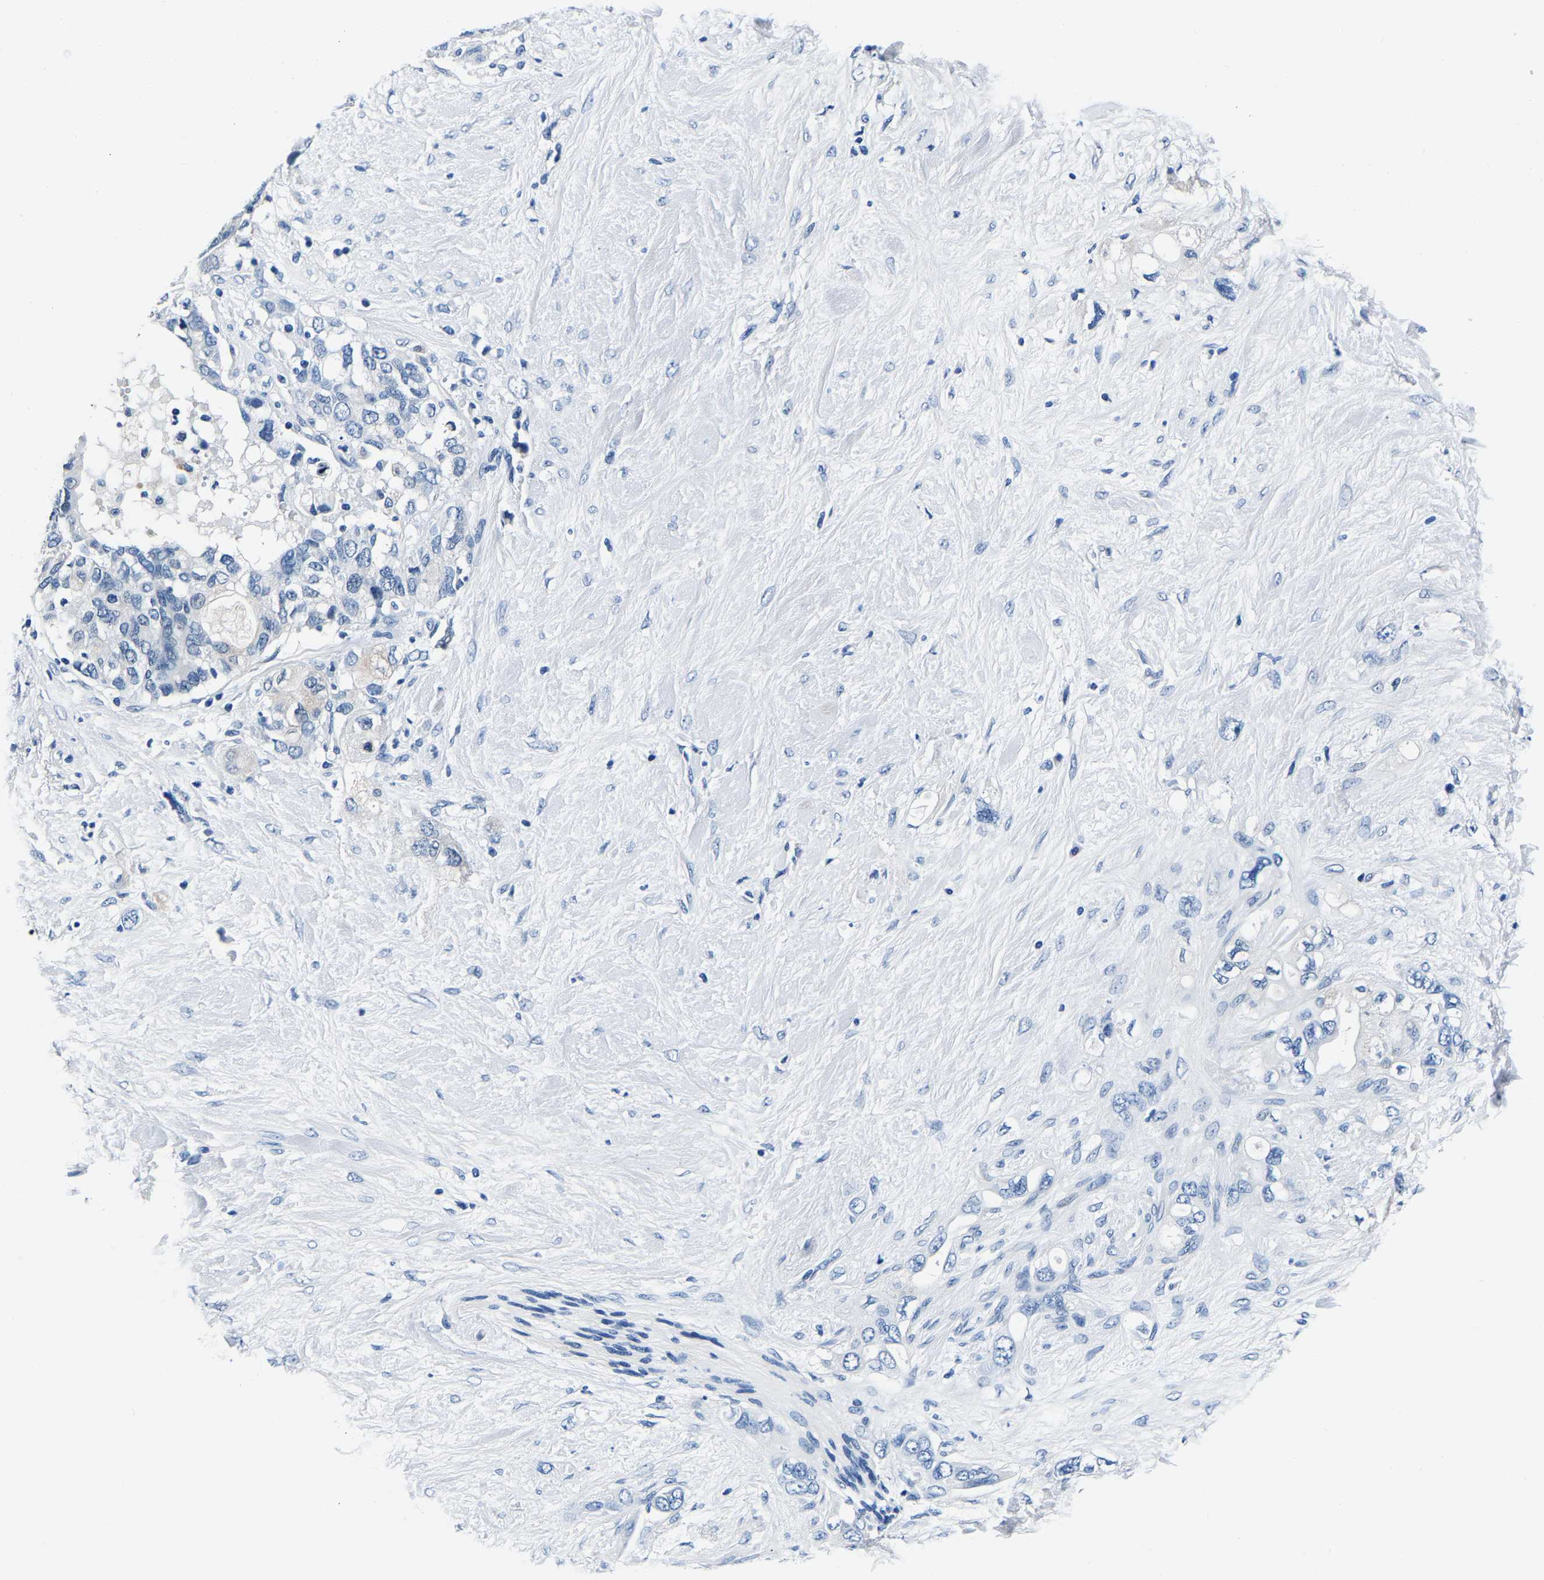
{"staining": {"intensity": "negative", "quantity": "none", "location": "none"}, "tissue": "pancreatic cancer", "cell_type": "Tumor cells", "image_type": "cancer", "snomed": [{"axis": "morphology", "description": "Adenocarcinoma, NOS"}, {"axis": "topography", "description": "Pancreas"}], "caption": "This is an IHC image of pancreatic cancer. There is no positivity in tumor cells.", "gene": "ACO1", "patient": {"sex": "female", "age": 56}}